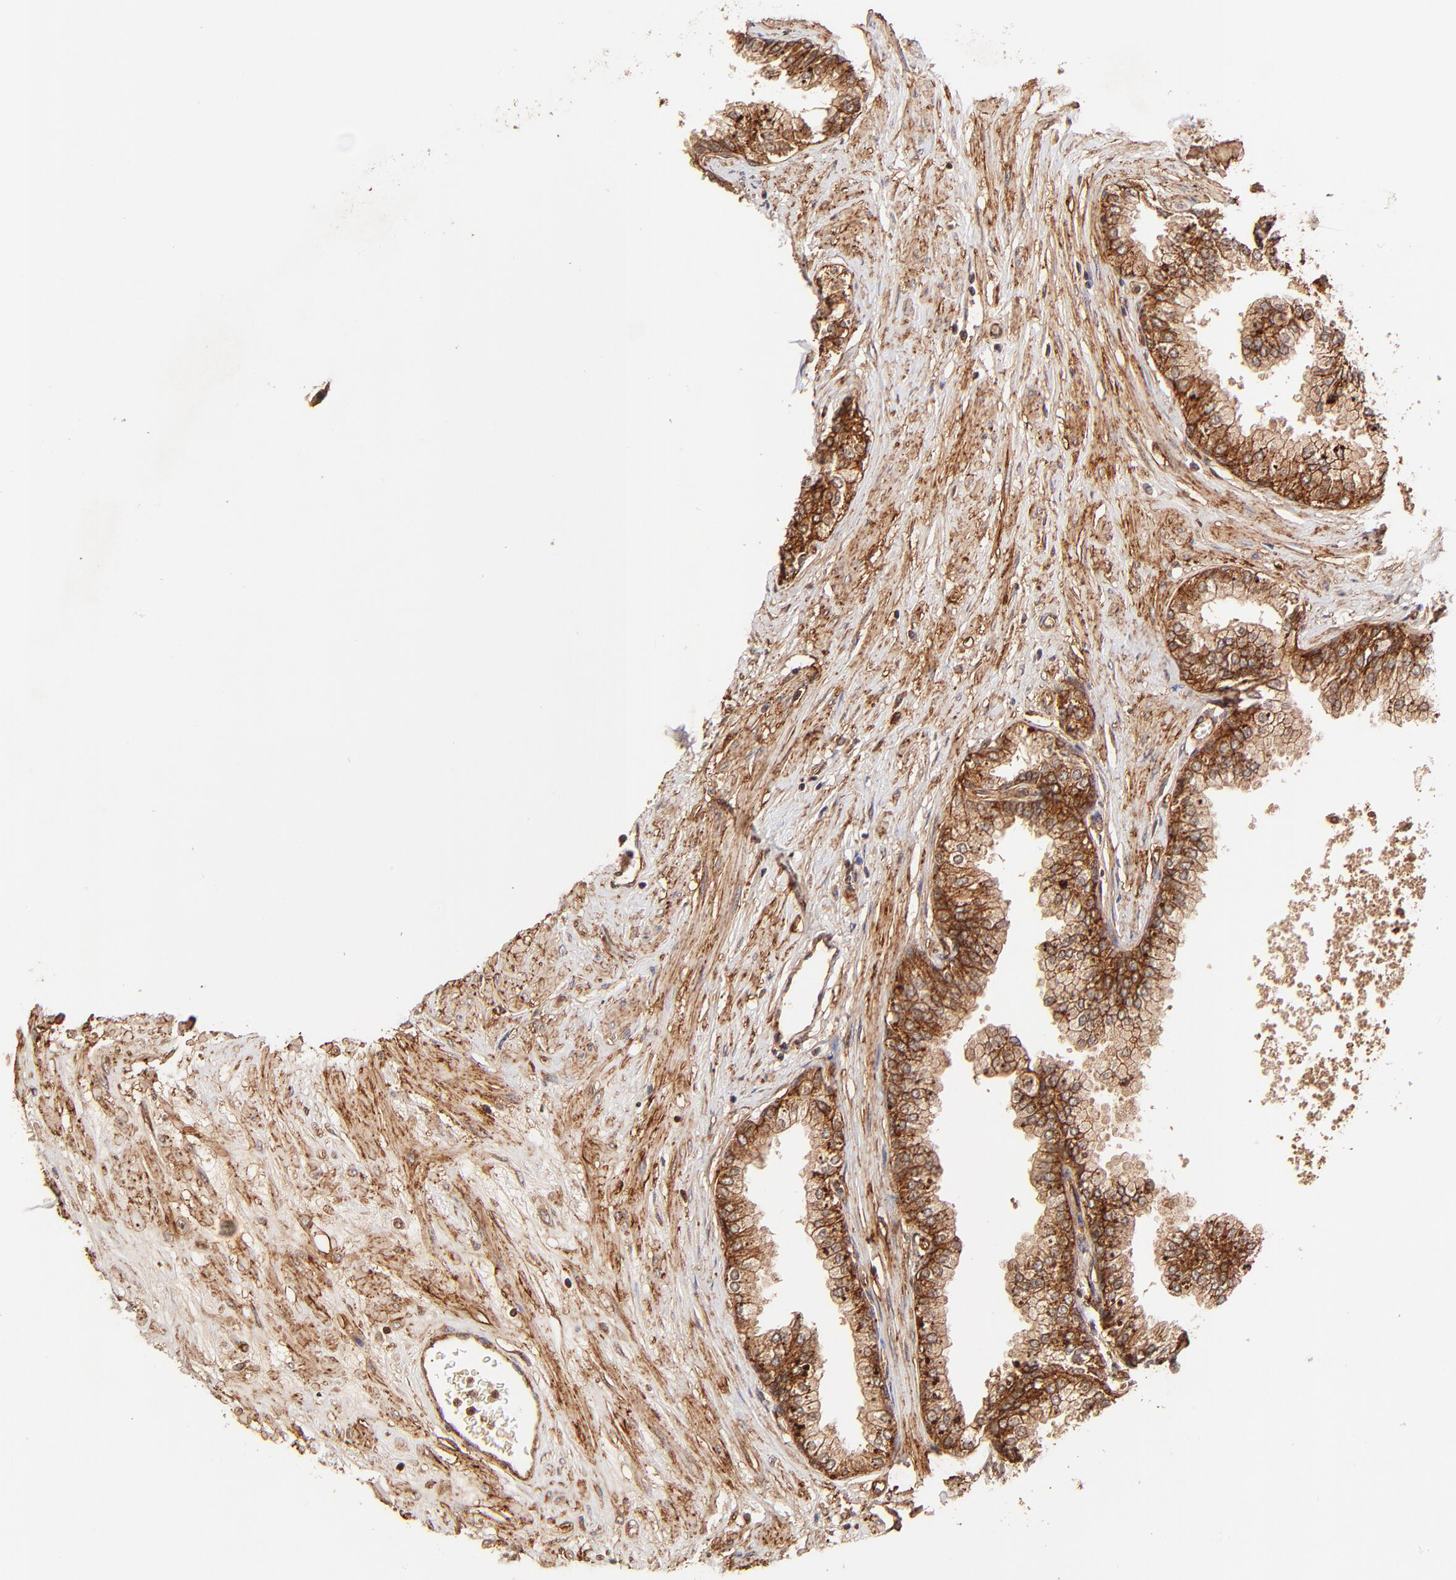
{"staining": {"intensity": "moderate", "quantity": ">75%", "location": "cytoplasmic/membranous"}, "tissue": "prostate", "cell_type": "Glandular cells", "image_type": "normal", "snomed": [{"axis": "morphology", "description": "Normal tissue, NOS"}, {"axis": "topography", "description": "Prostate"}], "caption": "Immunohistochemical staining of unremarkable human prostate reveals medium levels of moderate cytoplasmic/membranous staining in approximately >75% of glandular cells.", "gene": "ITGB1", "patient": {"sex": "male", "age": 60}}